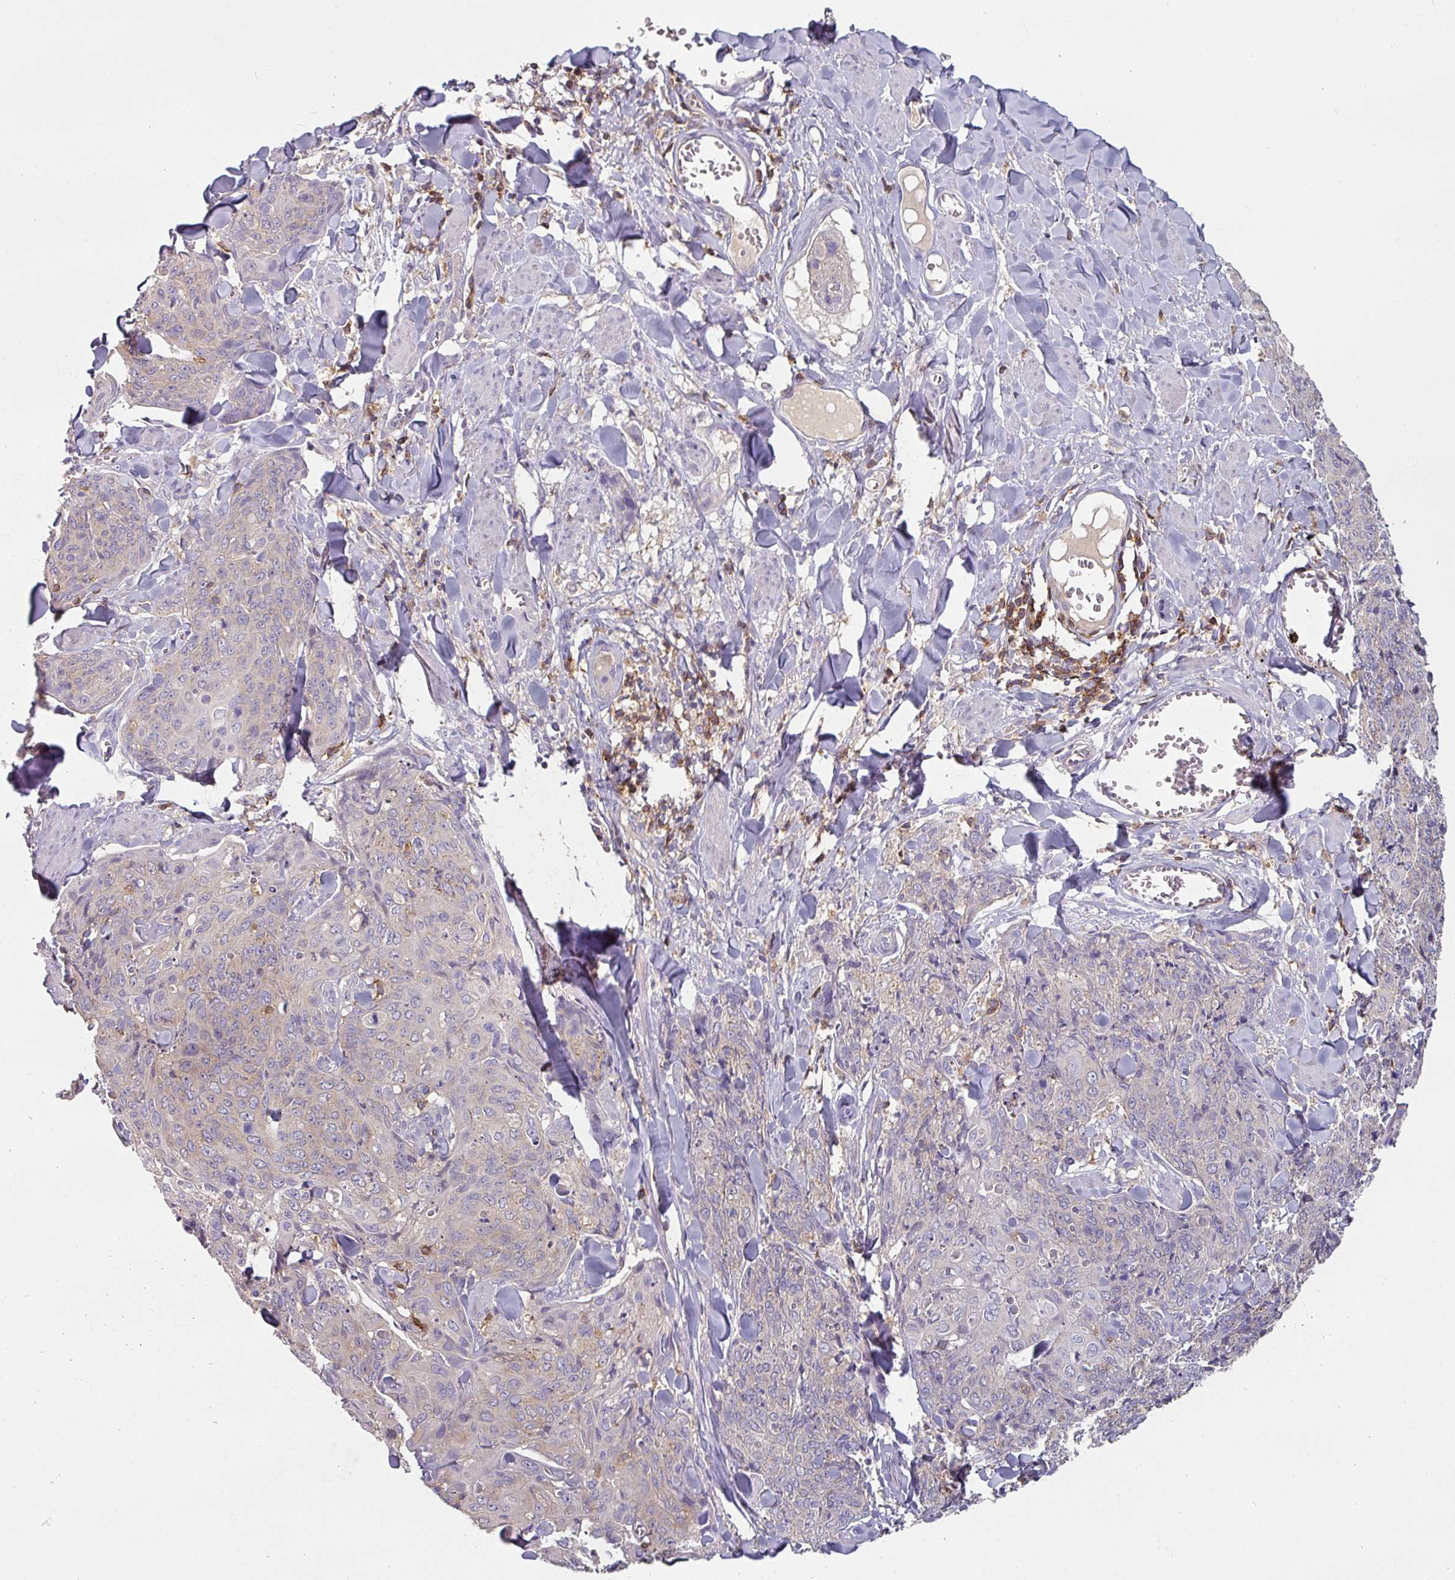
{"staining": {"intensity": "negative", "quantity": "none", "location": "none"}, "tissue": "skin cancer", "cell_type": "Tumor cells", "image_type": "cancer", "snomed": [{"axis": "morphology", "description": "Squamous cell carcinoma, NOS"}, {"axis": "topography", "description": "Skin"}, {"axis": "topography", "description": "Vulva"}], "caption": "The image shows no significant positivity in tumor cells of squamous cell carcinoma (skin).", "gene": "CD3G", "patient": {"sex": "female", "age": 85}}